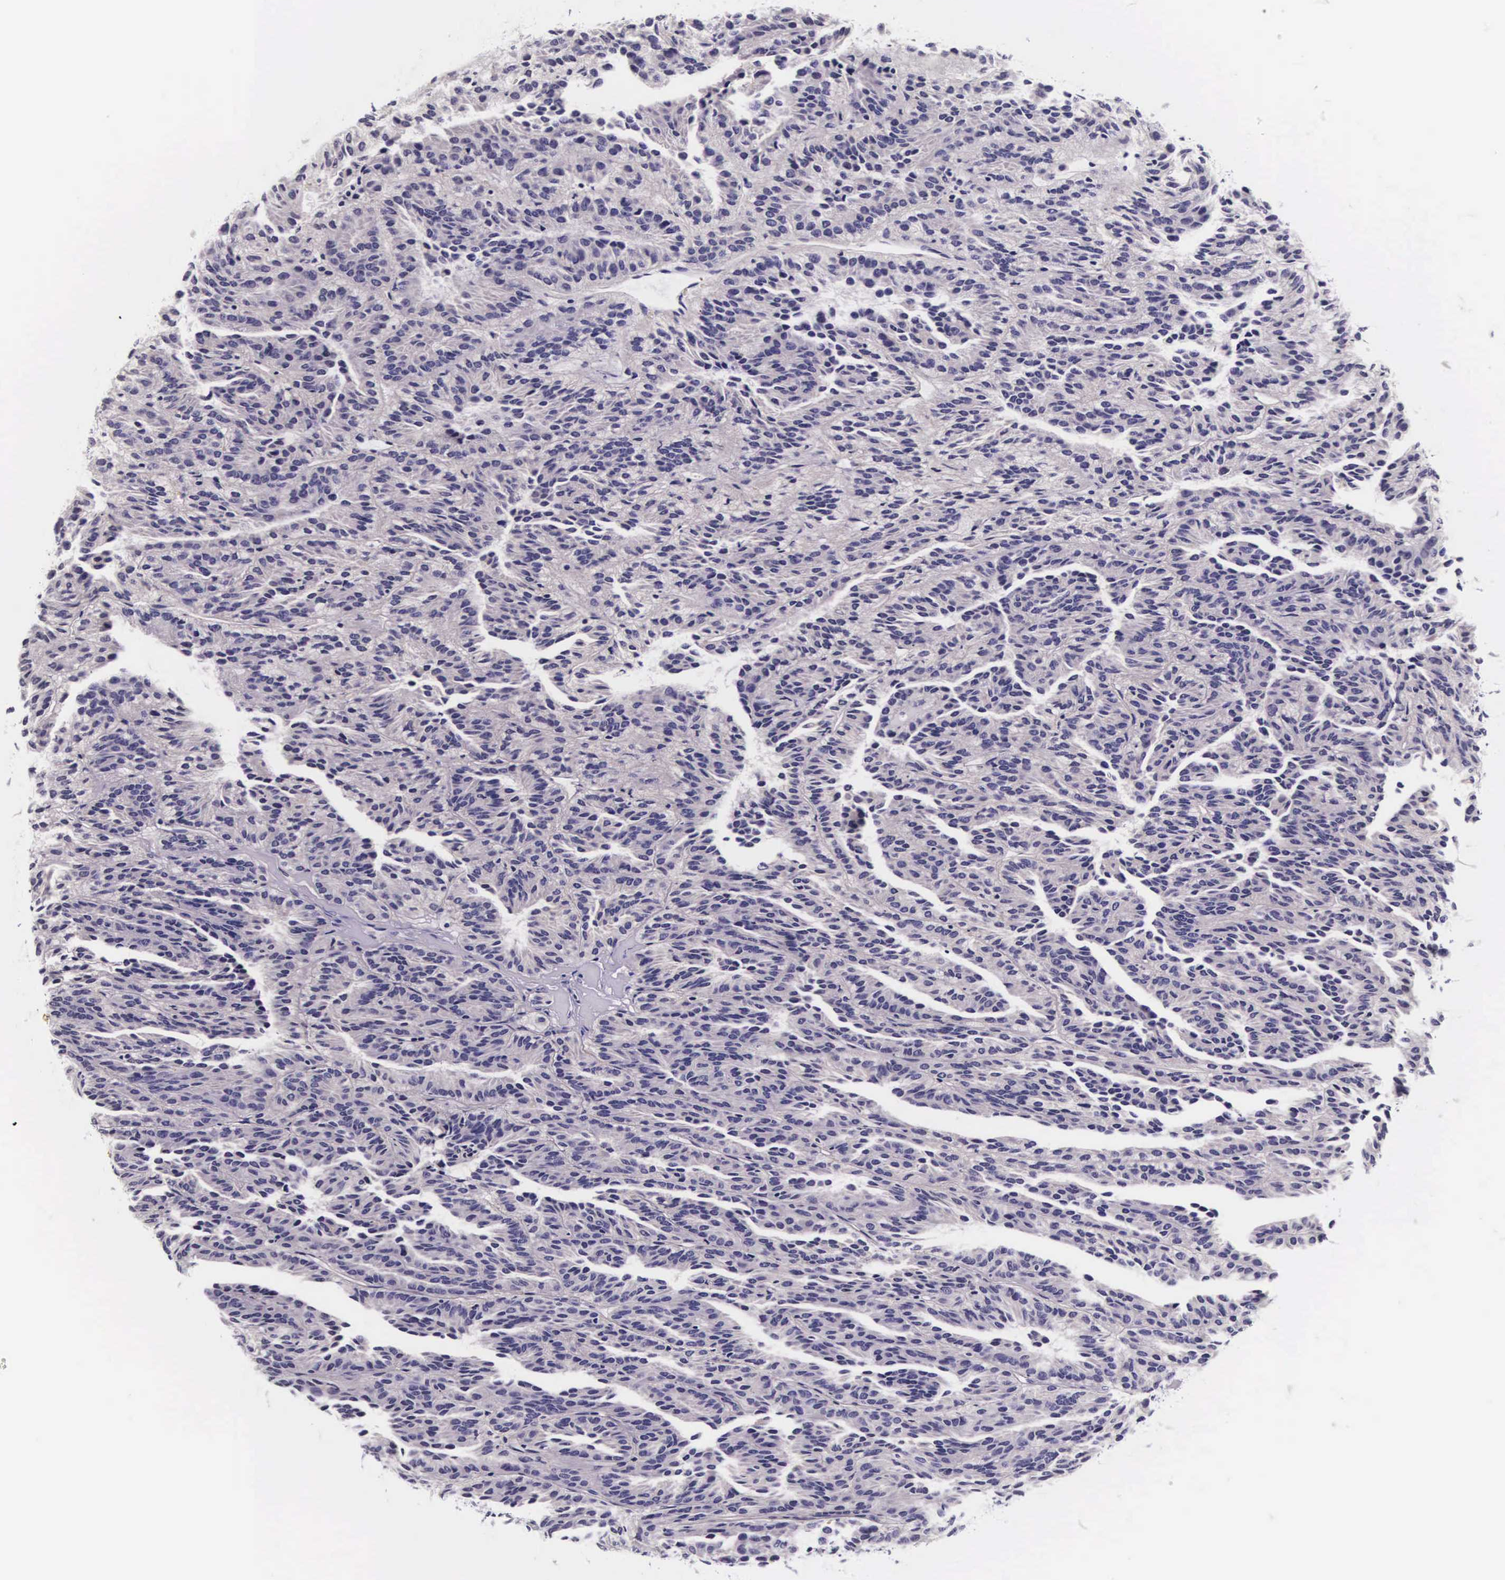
{"staining": {"intensity": "negative", "quantity": "none", "location": "none"}, "tissue": "renal cancer", "cell_type": "Tumor cells", "image_type": "cancer", "snomed": [{"axis": "morphology", "description": "Adenocarcinoma, NOS"}, {"axis": "topography", "description": "Kidney"}], "caption": "A high-resolution micrograph shows IHC staining of adenocarcinoma (renal), which shows no significant expression in tumor cells.", "gene": "PHETA2", "patient": {"sex": "male", "age": 46}}